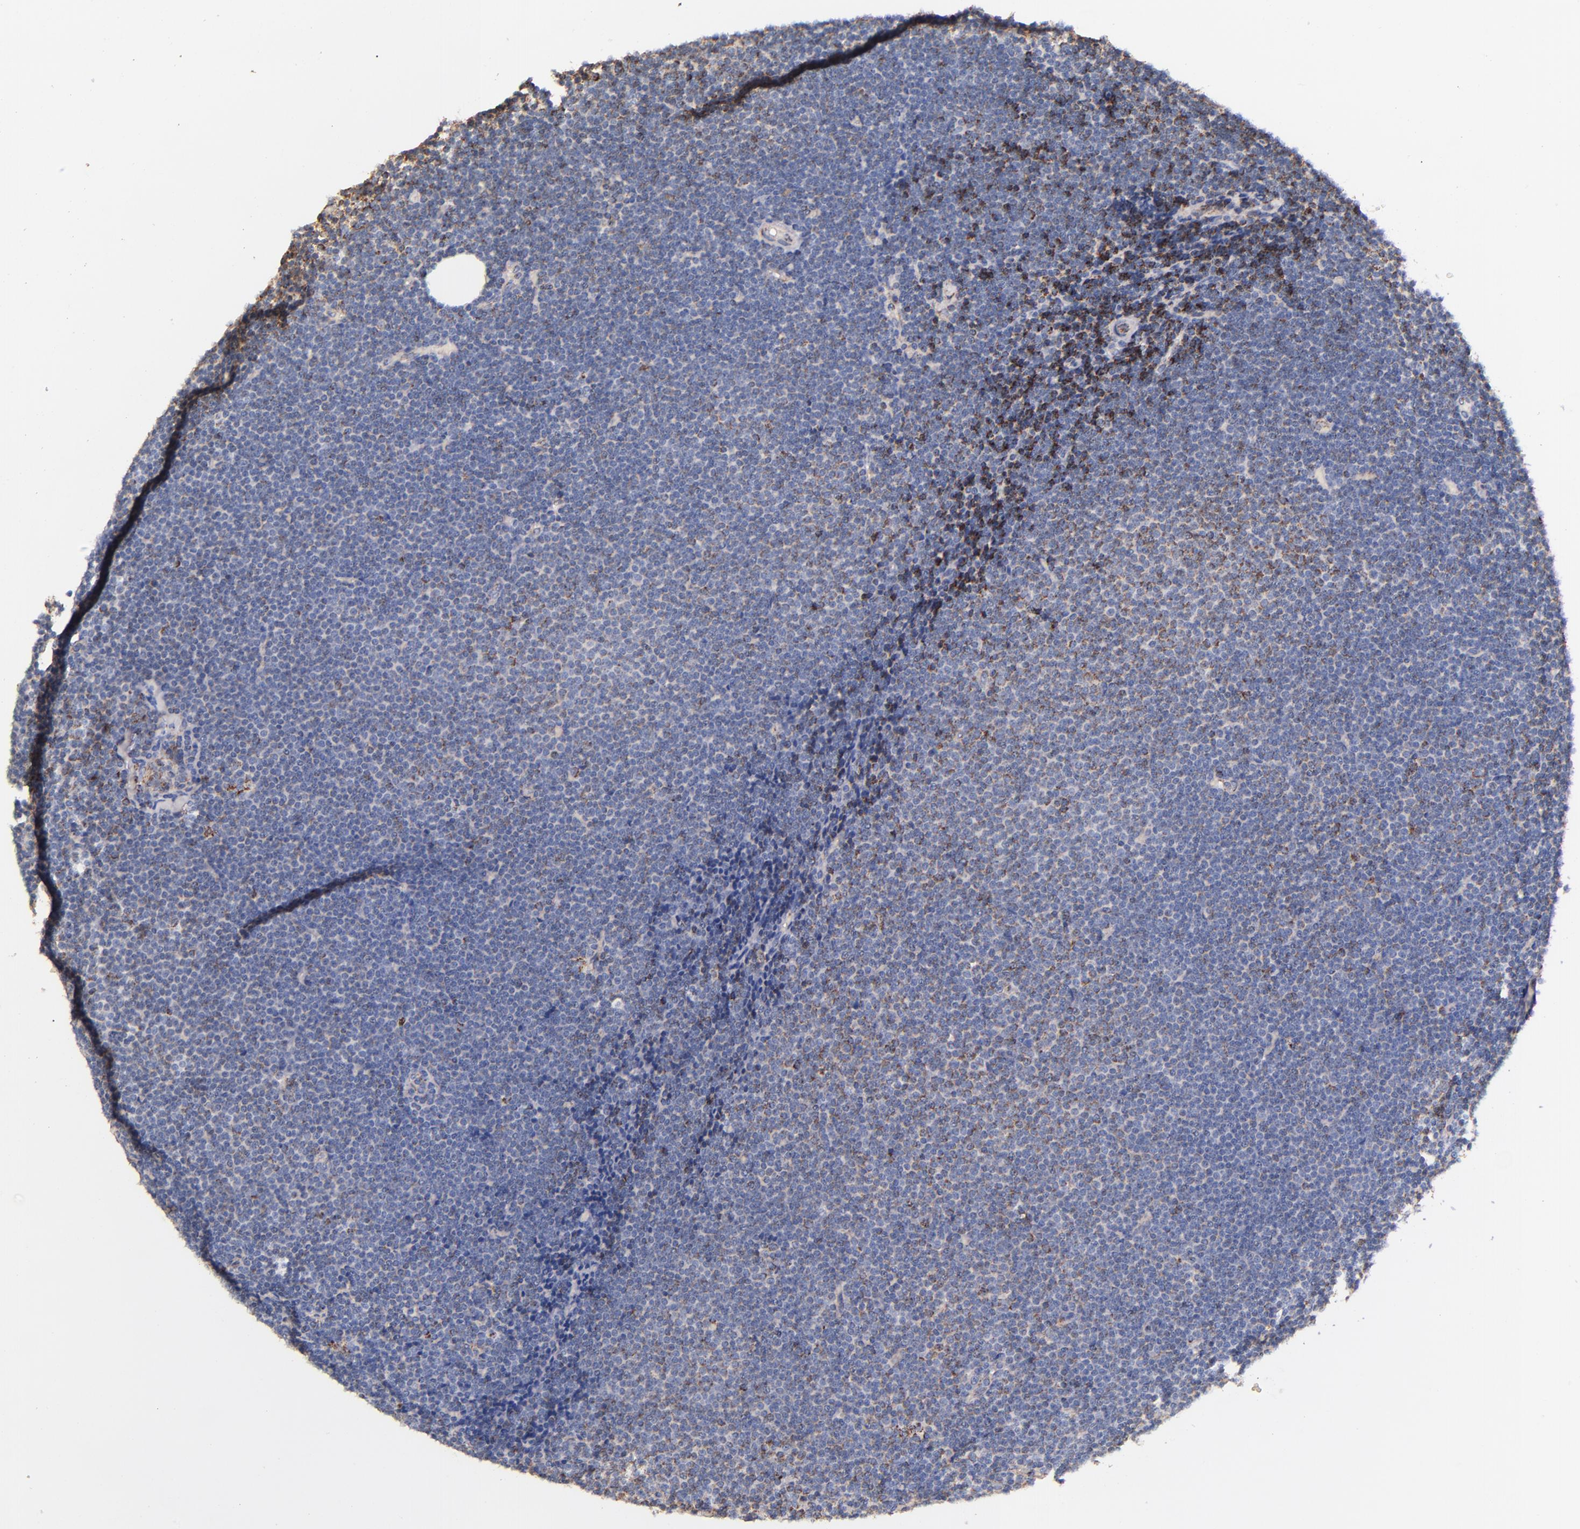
{"staining": {"intensity": "weak", "quantity": "<25%", "location": "cytoplasmic/membranous"}, "tissue": "lymphoma", "cell_type": "Tumor cells", "image_type": "cancer", "snomed": [{"axis": "morphology", "description": "Malignant lymphoma, non-Hodgkin's type, Low grade"}, {"axis": "topography", "description": "Lymph node"}], "caption": "Protein analysis of lymphoma exhibits no significant expression in tumor cells.", "gene": "IDH3G", "patient": {"sex": "female", "age": 73}}